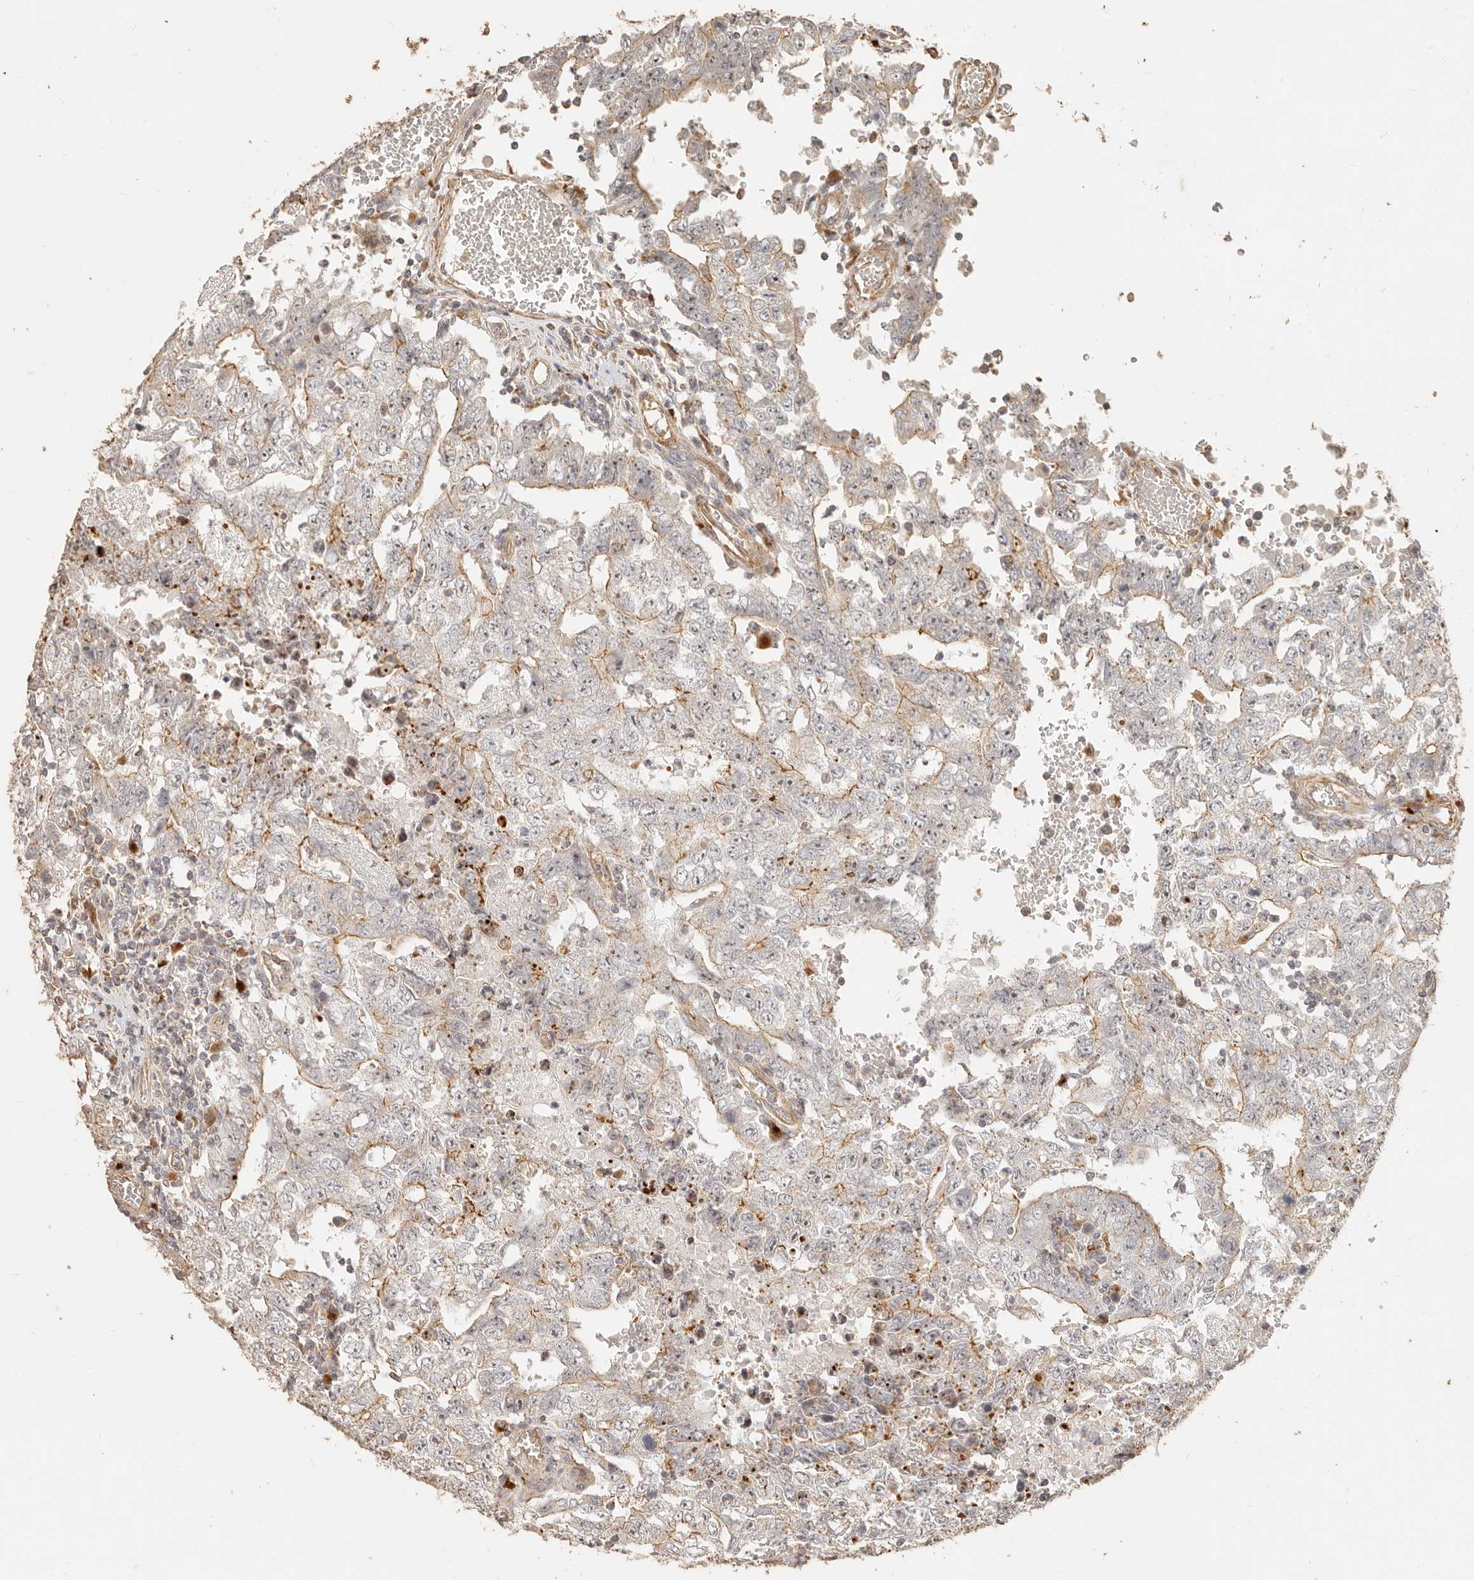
{"staining": {"intensity": "moderate", "quantity": "25%-75%", "location": "cytoplasmic/membranous"}, "tissue": "testis cancer", "cell_type": "Tumor cells", "image_type": "cancer", "snomed": [{"axis": "morphology", "description": "Carcinoma, Embryonal, NOS"}, {"axis": "topography", "description": "Testis"}], "caption": "IHC staining of embryonal carcinoma (testis), which exhibits medium levels of moderate cytoplasmic/membranous staining in approximately 25%-75% of tumor cells indicating moderate cytoplasmic/membranous protein expression. The staining was performed using DAB (3,3'-diaminobenzidine) (brown) for protein detection and nuclei were counterstained in hematoxylin (blue).", "gene": "PTPN22", "patient": {"sex": "male", "age": 26}}